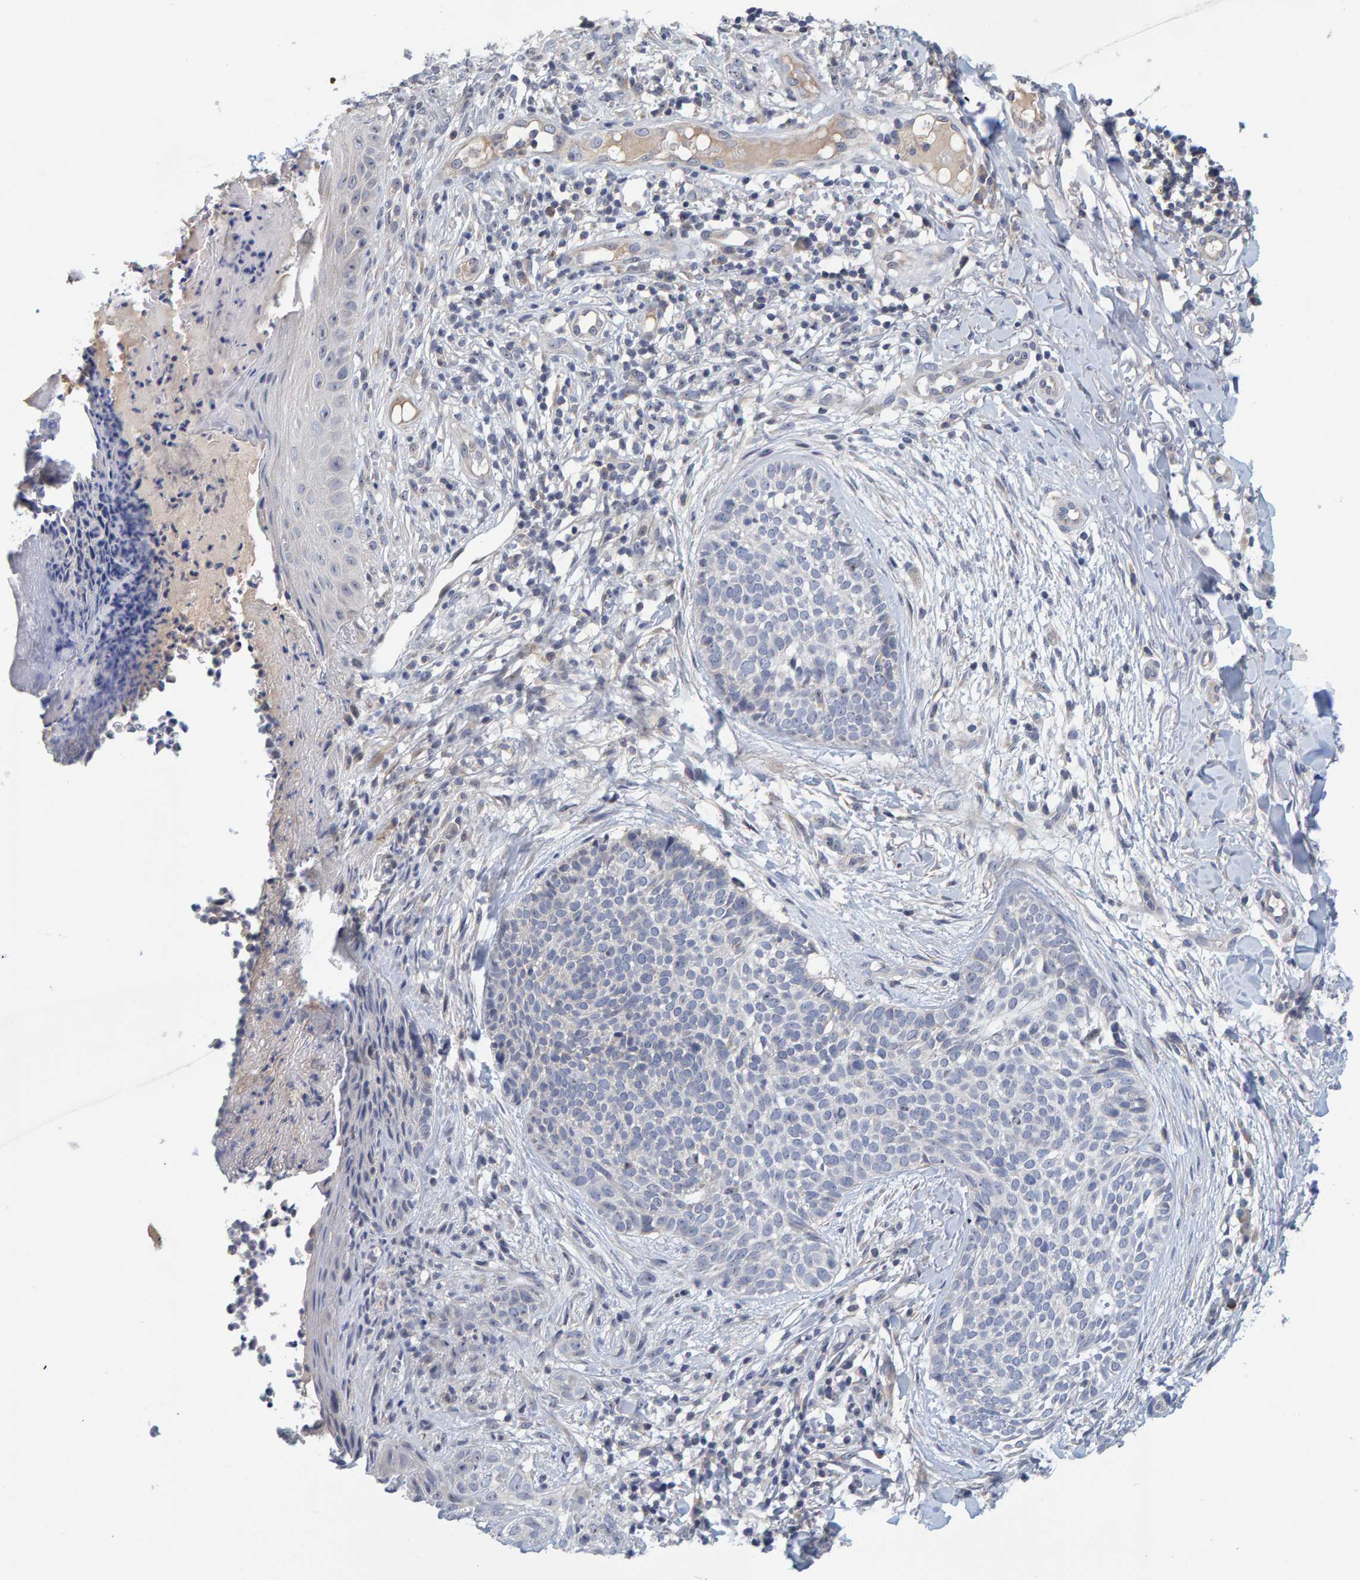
{"staining": {"intensity": "negative", "quantity": "none", "location": "none"}, "tissue": "skin cancer", "cell_type": "Tumor cells", "image_type": "cancer", "snomed": [{"axis": "morphology", "description": "Normal tissue, NOS"}, {"axis": "morphology", "description": "Basal cell carcinoma"}, {"axis": "topography", "description": "Skin"}], "caption": "IHC image of neoplastic tissue: skin cancer (basal cell carcinoma) stained with DAB exhibits no significant protein expression in tumor cells.", "gene": "ZNF77", "patient": {"sex": "male", "age": 67}}